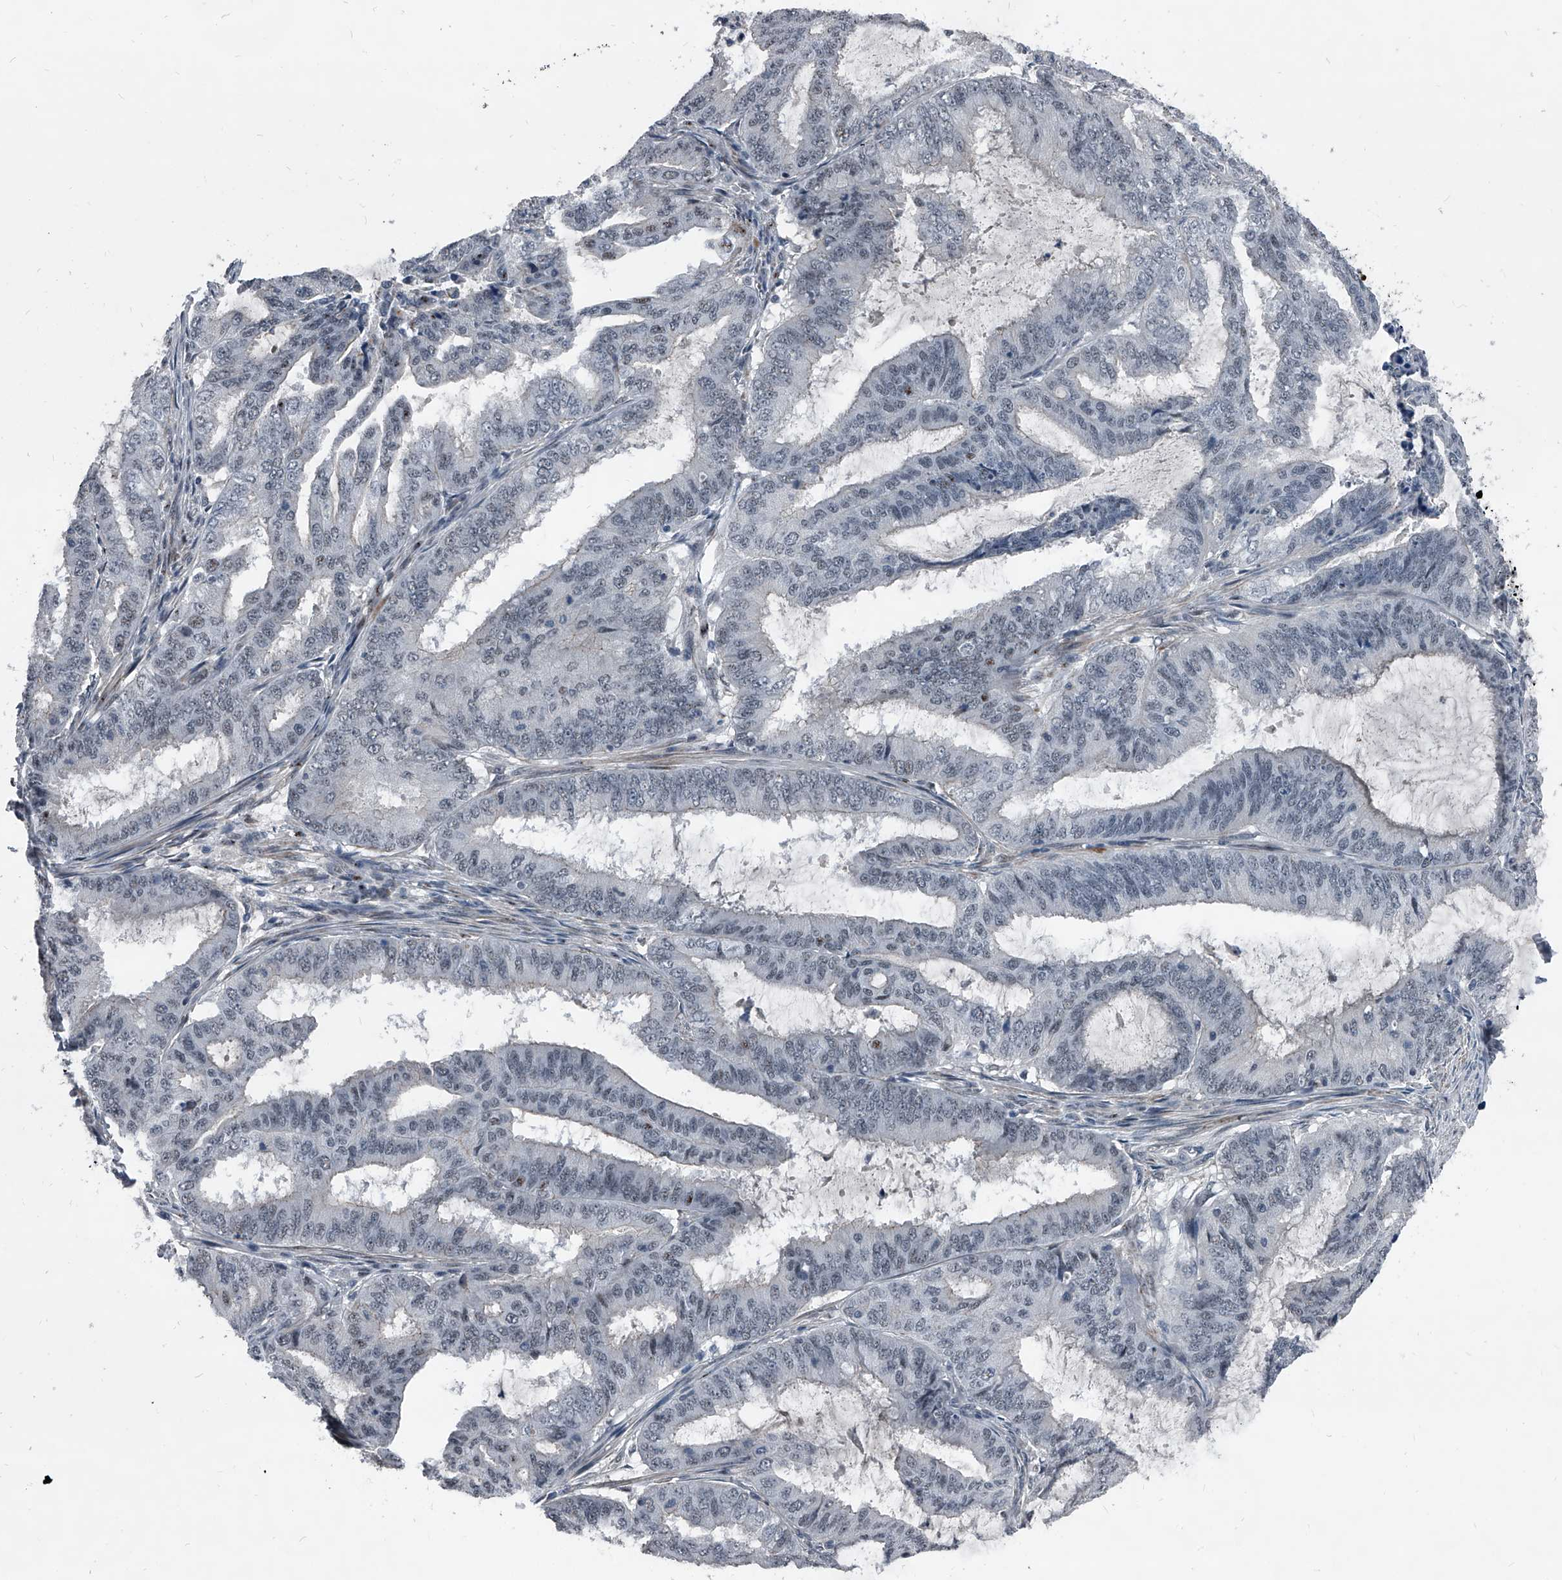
{"staining": {"intensity": "negative", "quantity": "none", "location": "none"}, "tissue": "endometrial cancer", "cell_type": "Tumor cells", "image_type": "cancer", "snomed": [{"axis": "morphology", "description": "Adenocarcinoma, NOS"}, {"axis": "topography", "description": "Endometrium"}], "caption": "Human endometrial cancer stained for a protein using IHC displays no expression in tumor cells.", "gene": "MEN1", "patient": {"sex": "female", "age": 51}}